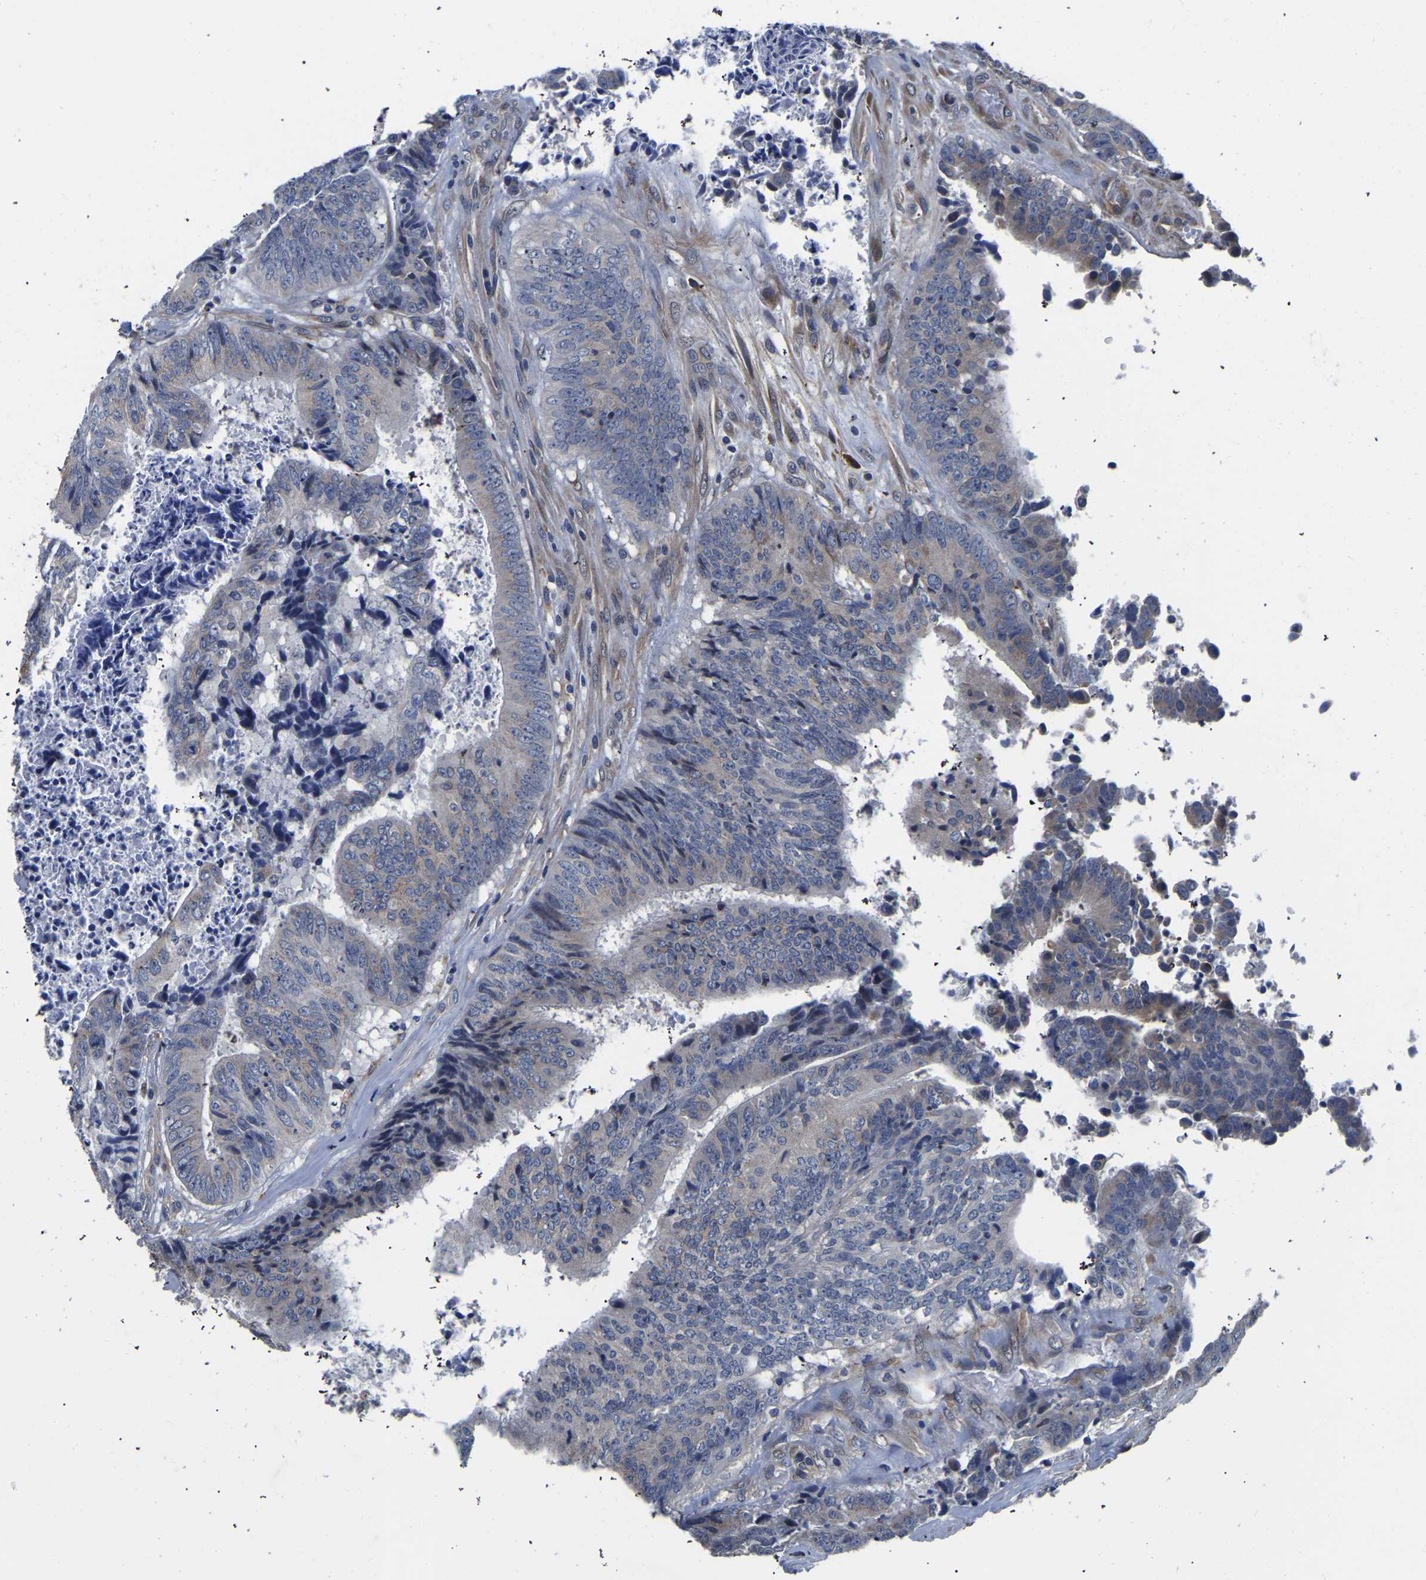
{"staining": {"intensity": "negative", "quantity": "none", "location": "none"}, "tissue": "colorectal cancer", "cell_type": "Tumor cells", "image_type": "cancer", "snomed": [{"axis": "morphology", "description": "Adenocarcinoma, NOS"}, {"axis": "topography", "description": "Rectum"}], "caption": "DAB immunohistochemical staining of colorectal cancer (adenocarcinoma) reveals no significant staining in tumor cells.", "gene": "PDLIM7", "patient": {"sex": "male", "age": 72}}